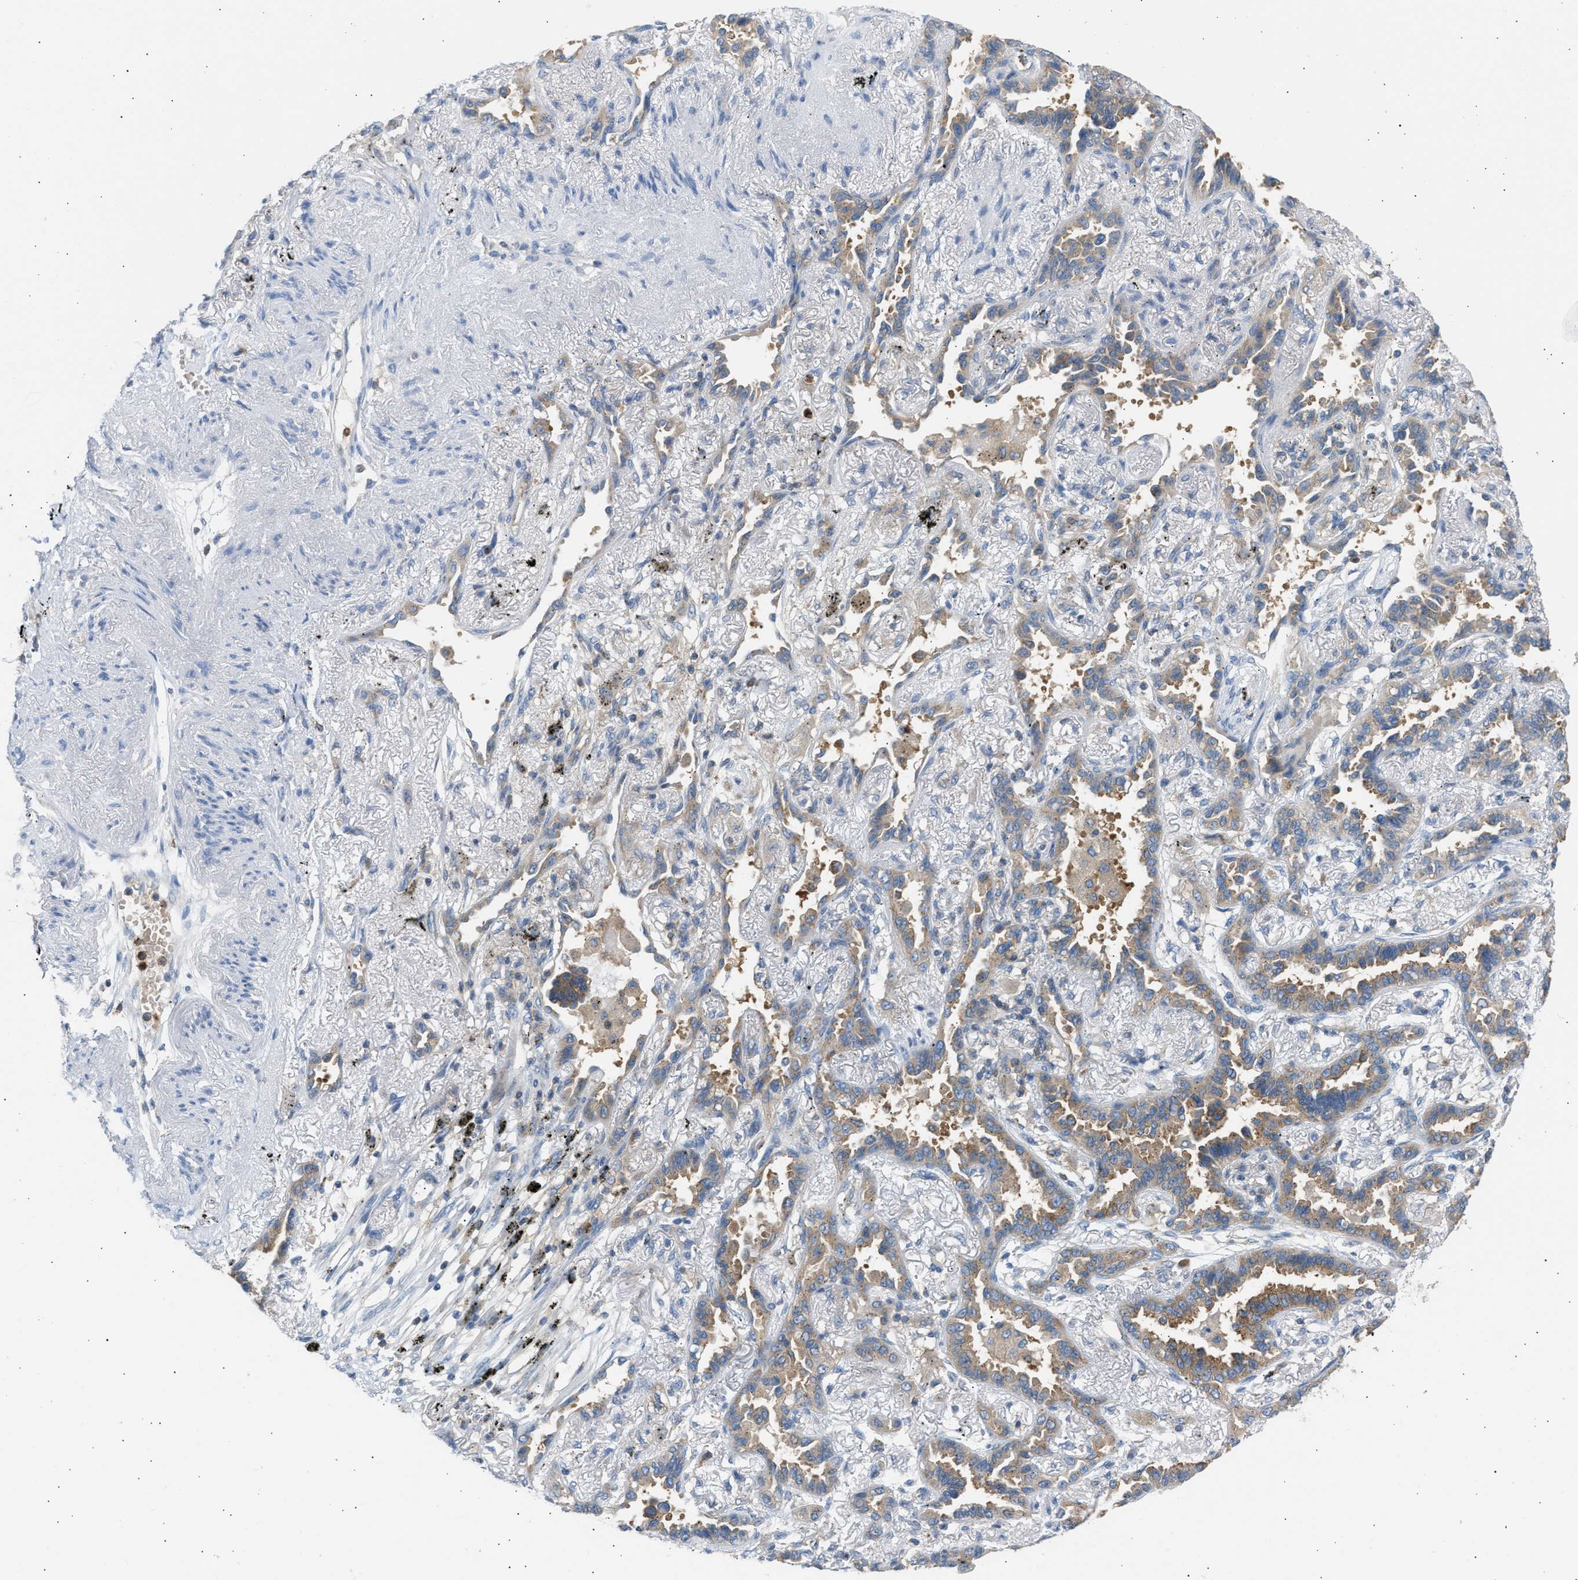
{"staining": {"intensity": "moderate", "quantity": ">75%", "location": "cytoplasmic/membranous"}, "tissue": "lung cancer", "cell_type": "Tumor cells", "image_type": "cancer", "snomed": [{"axis": "morphology", "description": "Adenocarcinoma, NOS"}, {"axis": "topography", "description": "Lung"}], "caption": "The image reveals a brown stain indicating the presence of a protein in the cytoplasmic/membranous of tumor cells in lung cancer (adenocarcinoma).", "gene": "TRIM50", "patient": {"sex": "male", "age": 59}}